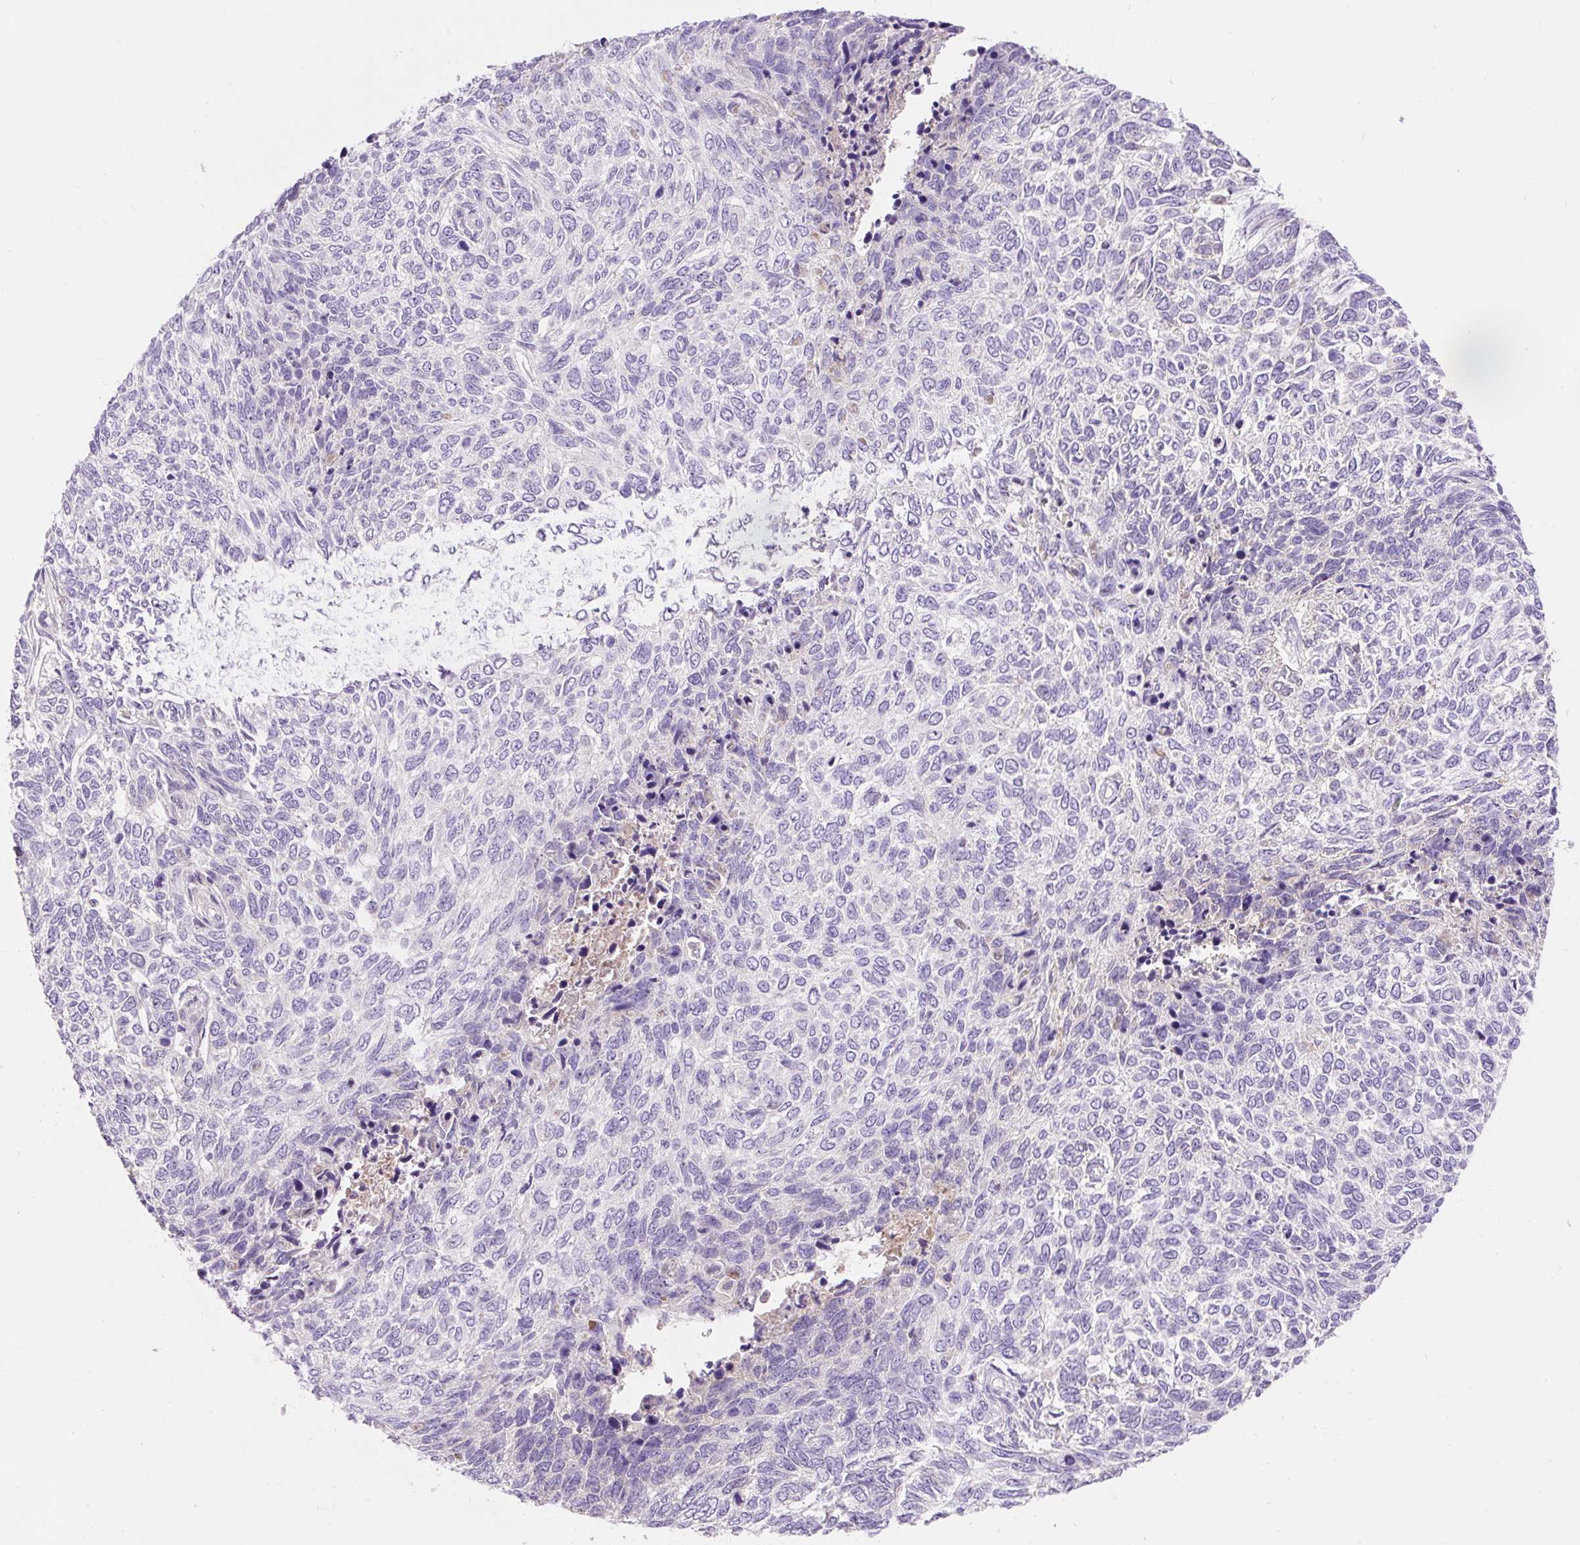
{"staining": {"intensity": "negative", "quantity": "none", "location": "none"}, "tissue": "skin cancer", "cell_type": "Tumor cells", "image_type": "cancer", "snomed": [{"axis": "morphology", "description": "Basal cell carcinoma"}, {"axis": "topography", "description": "Skin"}], "caption": "This histopathology image is of skin cancer (basal cell carcinoma) stained with immunohistochemistry to label a protein in brown with the nuclei are counter-stained blue. There is no staining in tumor cells.", "gene": "TMEM150C", "patient": {"sex": "female", "age": 65}}